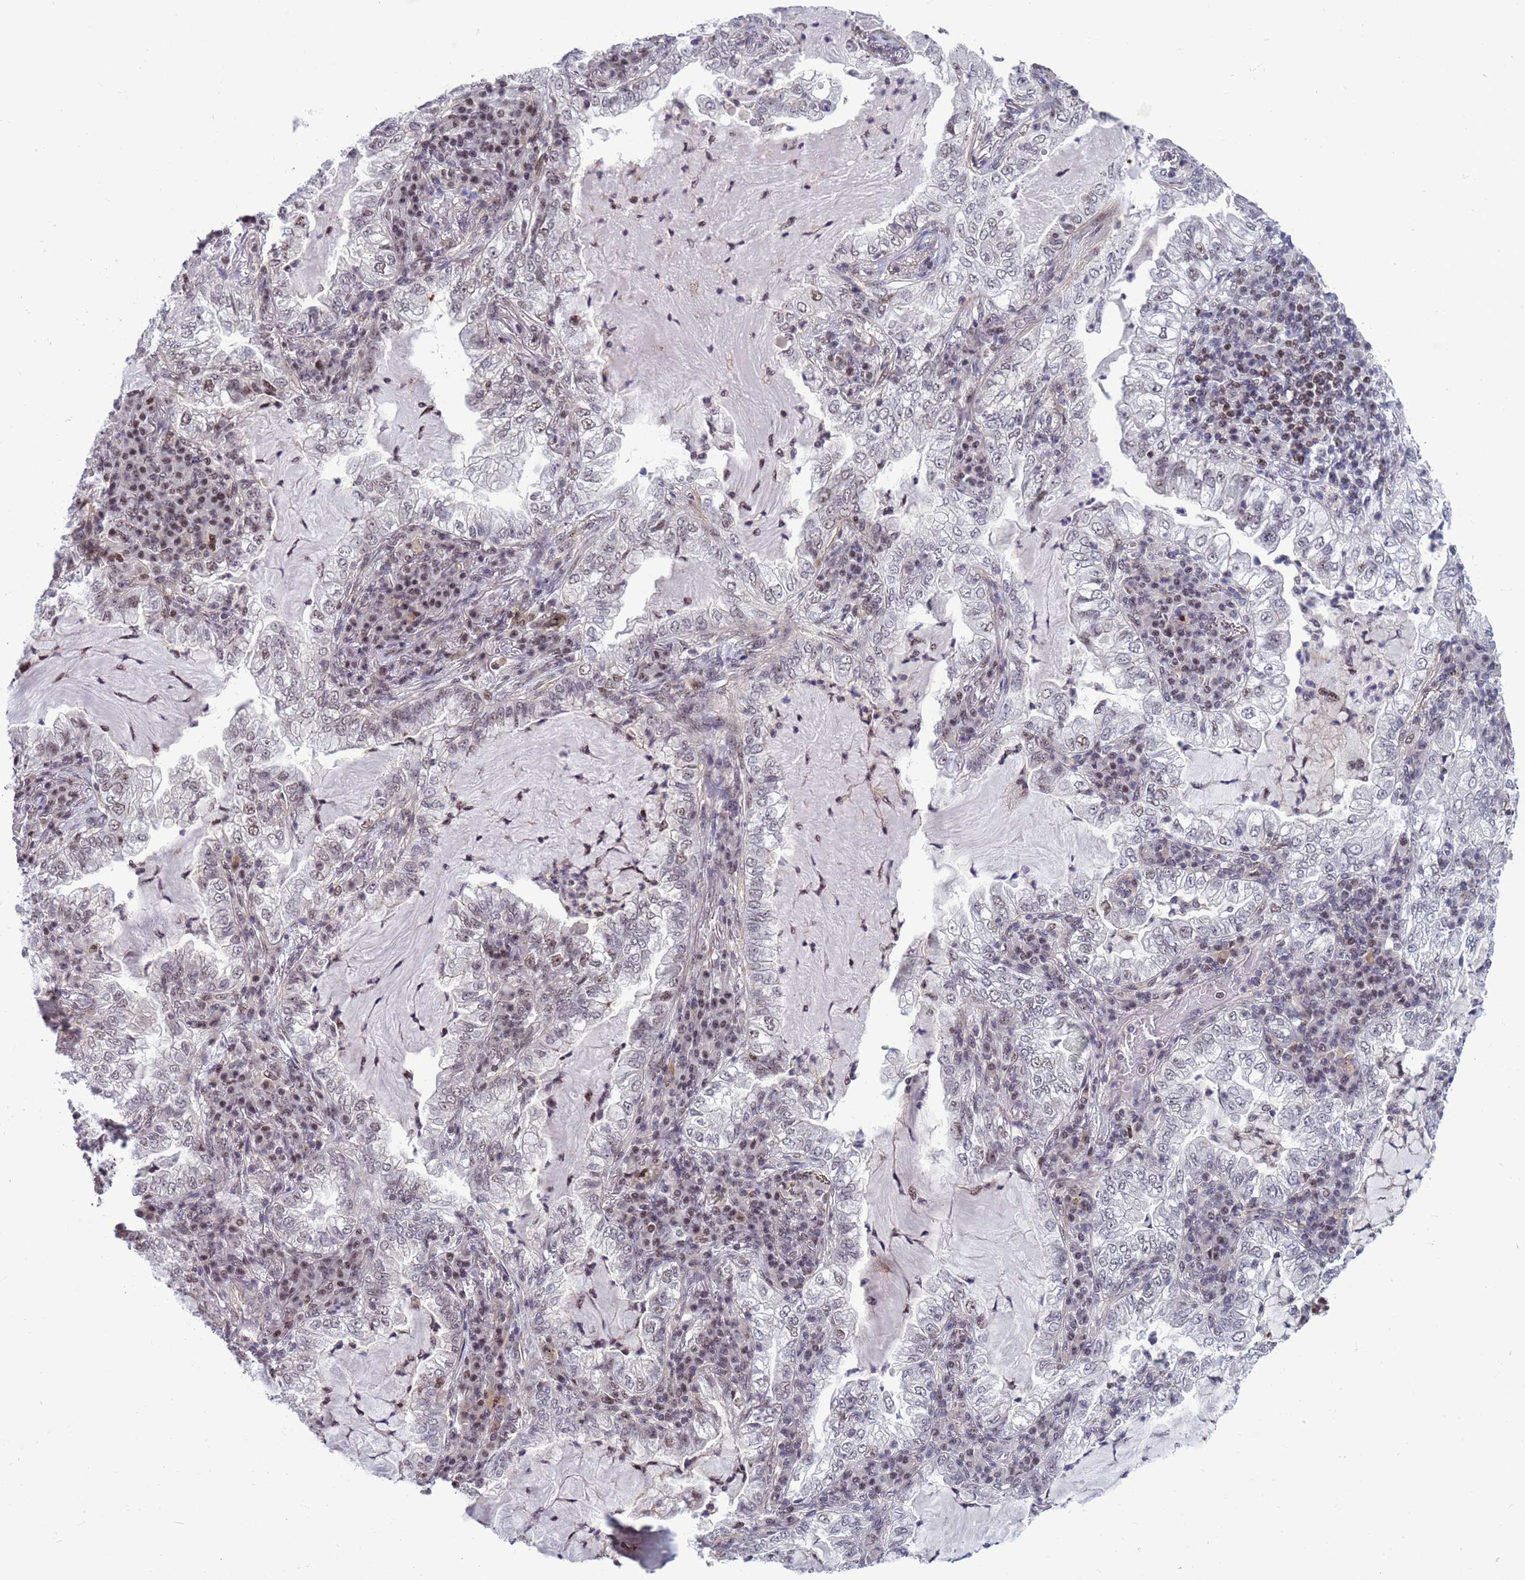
{"staining": {"intensity": "weak", "quantity": "25%-75%", "location": "nuclear"}, "tissue": "lung cancer", "cell_type": "Tumor cells", "image_type": "cancer", "snomed": [{"axis": "morphology", "description": "Adenocarcinoma, NOS"}, {"axis": "topography", "description": "Lung"}], "caption": "Adenocarcinoma (lung) tissue shows weak nuclear staining in about 25%-75% of tumor cells, visualized by immunohistochemistry.", "gene": "NSL1", "patient": {"sex": "female", "age": 73}}